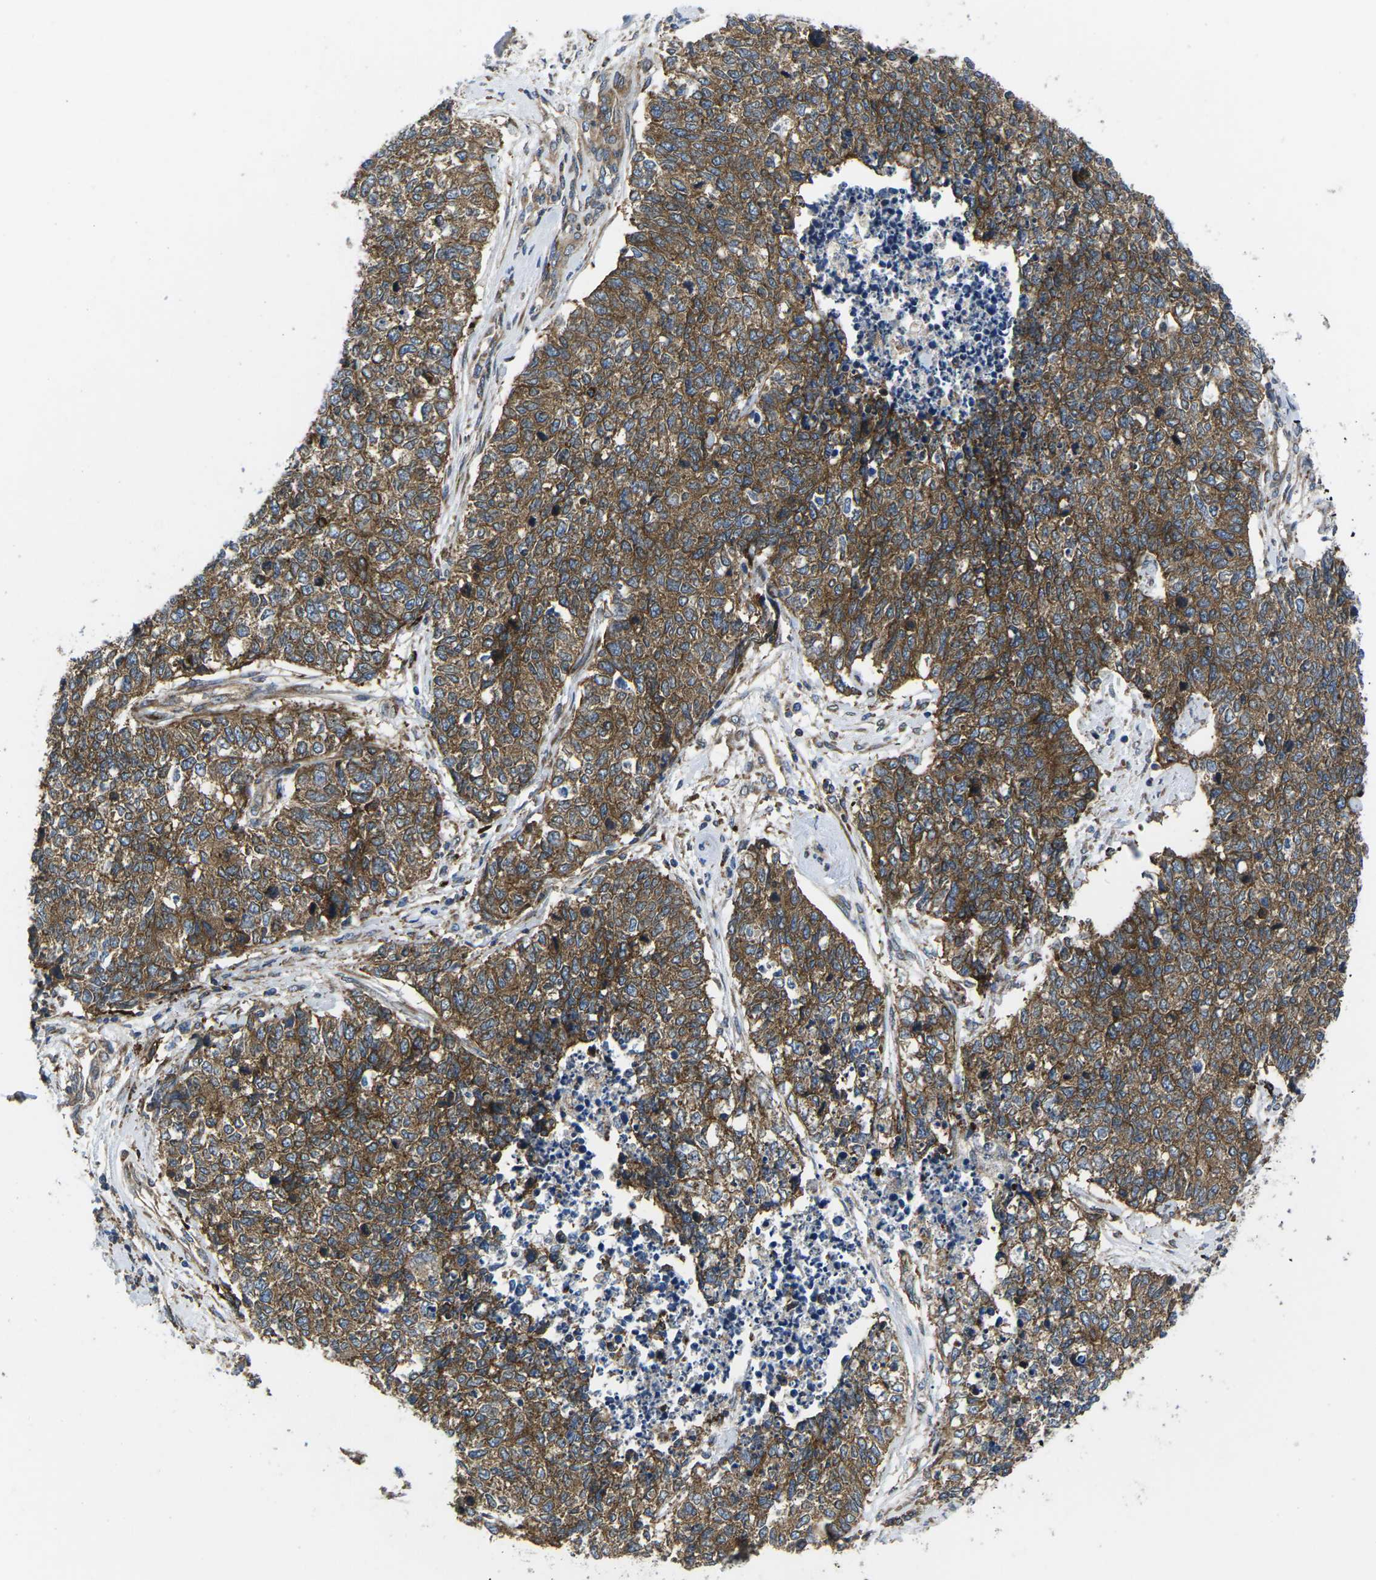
{"staining": {"intensity": "moderate", "quantity": ">75%", "location": "cytoplasmic/membranous"}, "tissue": "cervical cancer", "cell_type": "Tumor cells", "image_type": "cancer", "snomed": [{"axis": "morphology", "description": "Squamous cell carcinoma, NOS"}, {"axis": "topography", "description": "Cervix"}], "caption": "The immunohistochemical stain shows moderate cytoplasmic/membranous staining in tumor cells of cervical cancer (squamous cell carcinoma) tissue.", "gene": "DLG1", "patient": {"sex": "female", "age": 63}}